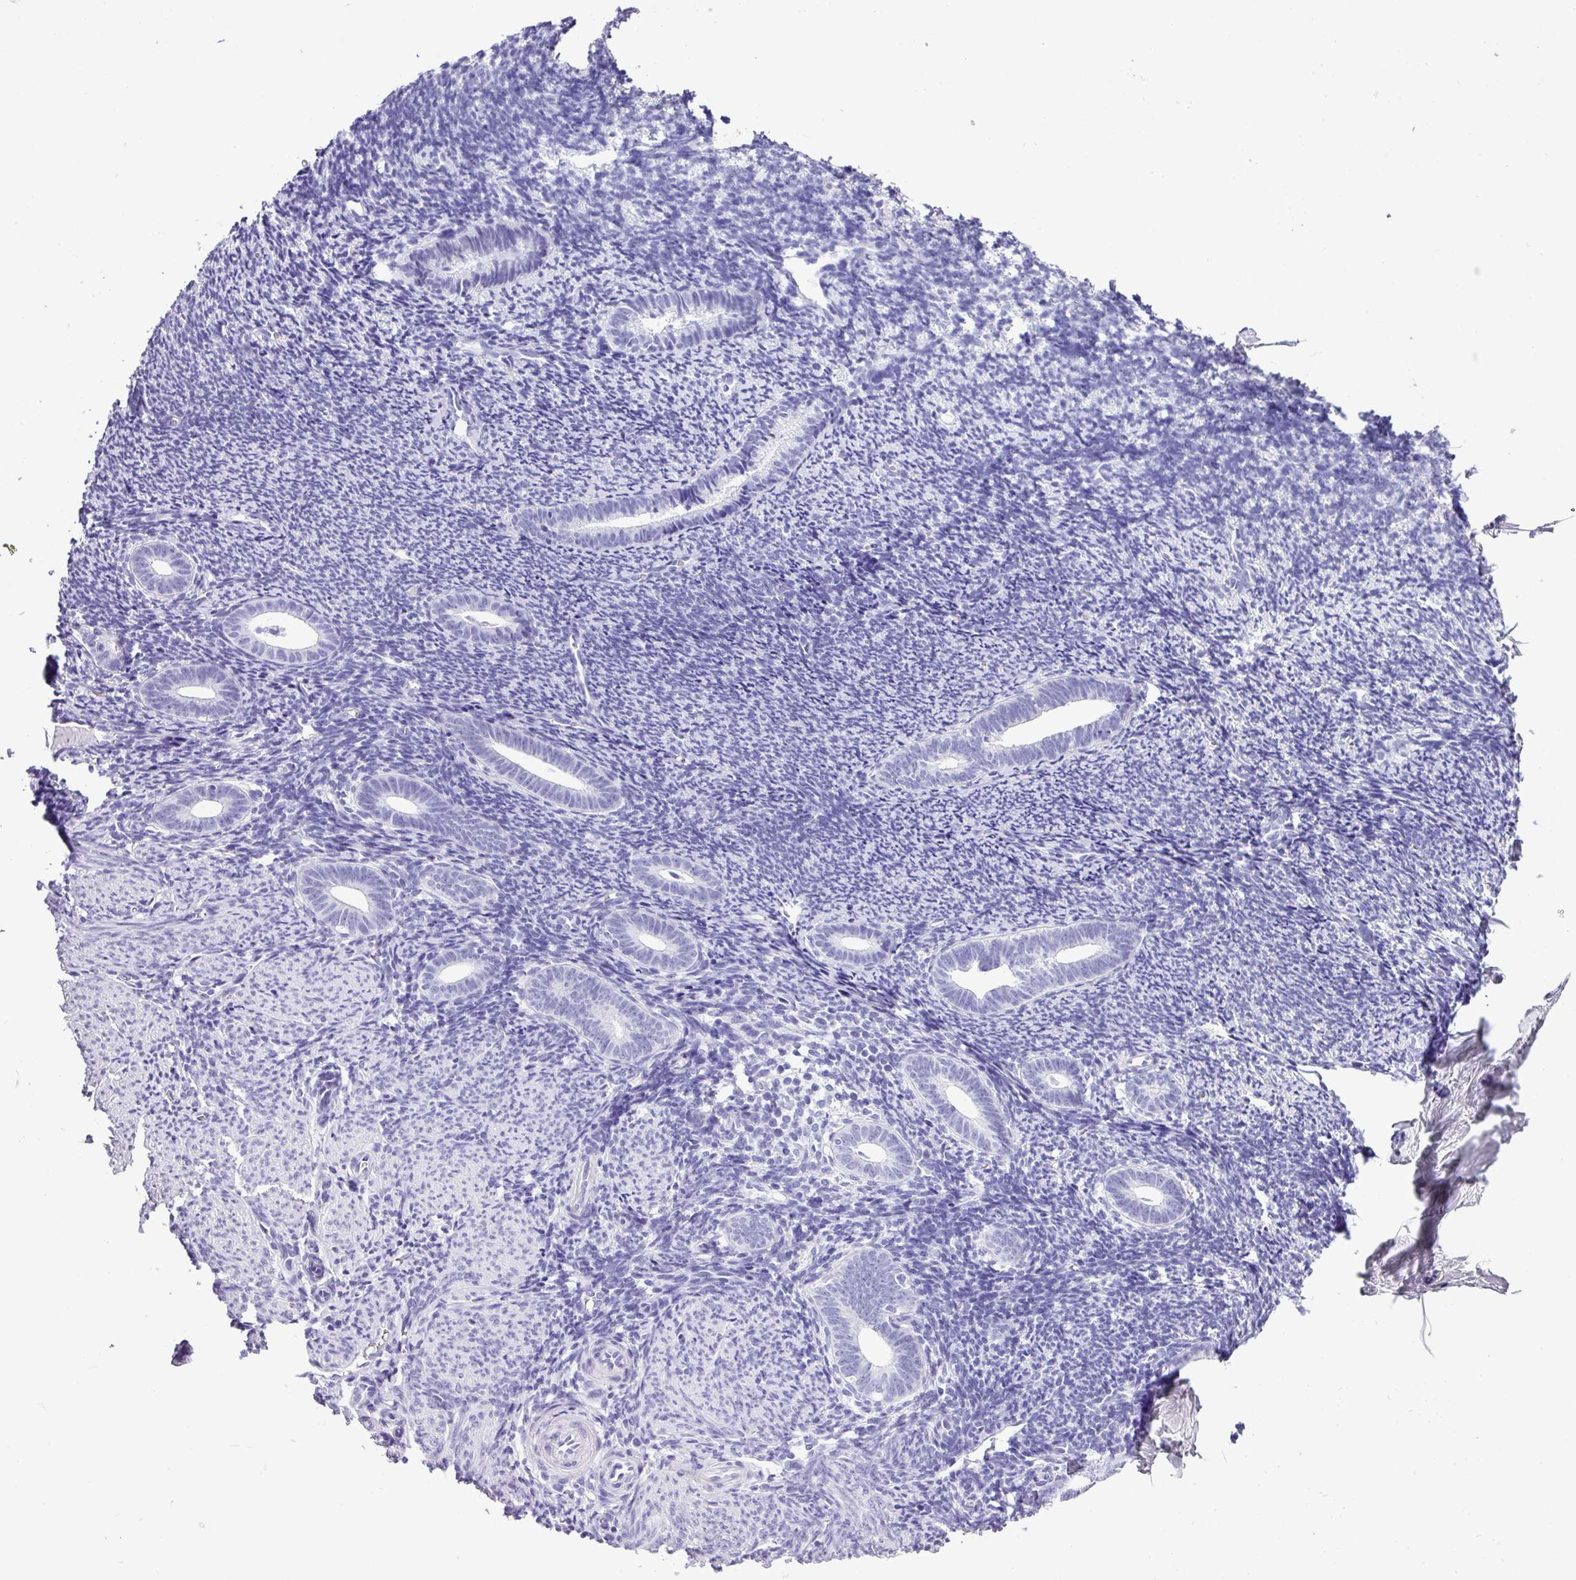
{"staining": {"intensity": "negative", "quantity": "none", "location": "none"}, "tissue": "endometrium", "cell_type": "Cells in endometrial stroma", "image_type": "normal", "snomed": [{"axis": "morphology", "description": "Normal tissue, NOS"}, {"axis": "topography", "description": "Endometrium"}], "caption": "Image shows no significant protein staining in cells in endometrial stroma of normal endometrium. Nuclei are stained in blue.", "gene": "MUC21", "patient": {"sex": "female", "age": 39}}